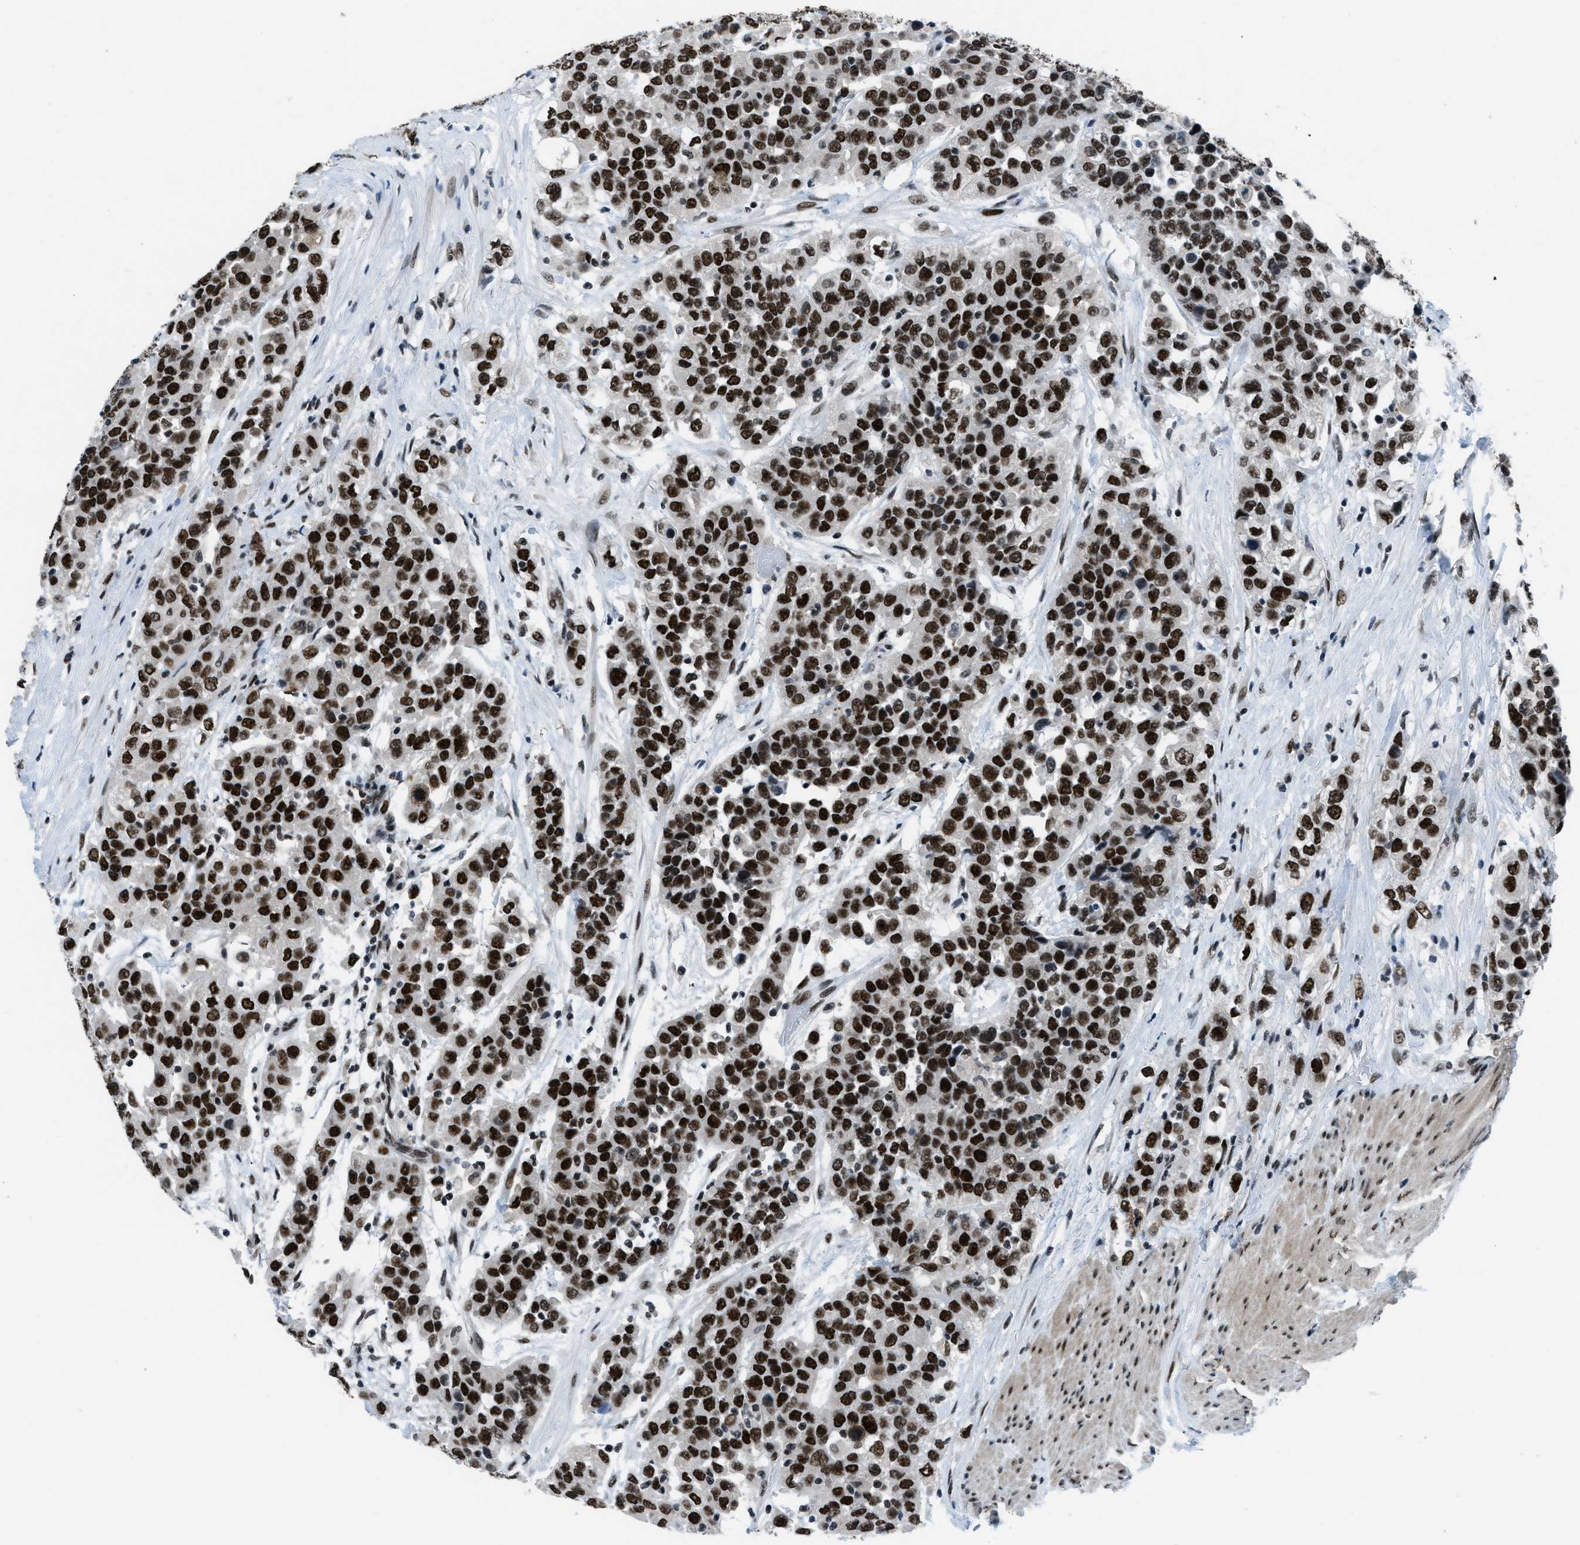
{"staining": {"intensity": "strong", "quantity": ">75%", "location": "nuclear"}, "tissue": "urothelial cancer", "cell_type": "Tumor cells", "image_type": "cancer", "snomed": [{"axis": "morphology", "description": "Urothelial carcinoma, High grade"}, {"axis": "topography", "description": "Urinary bladder"}], "caption": "High-magnification brightfield microscopy of high-grade urothelial carcinoma stained with DAB (3,3'-diaminobenzidine) (brown) and counterstained with hematoxylin (blue). tumor cells exhibit strong nuclear staining is present in about>75% of cells.", "gene": "GATAD2B", "patient": {"sex": "female", "age": 80}}